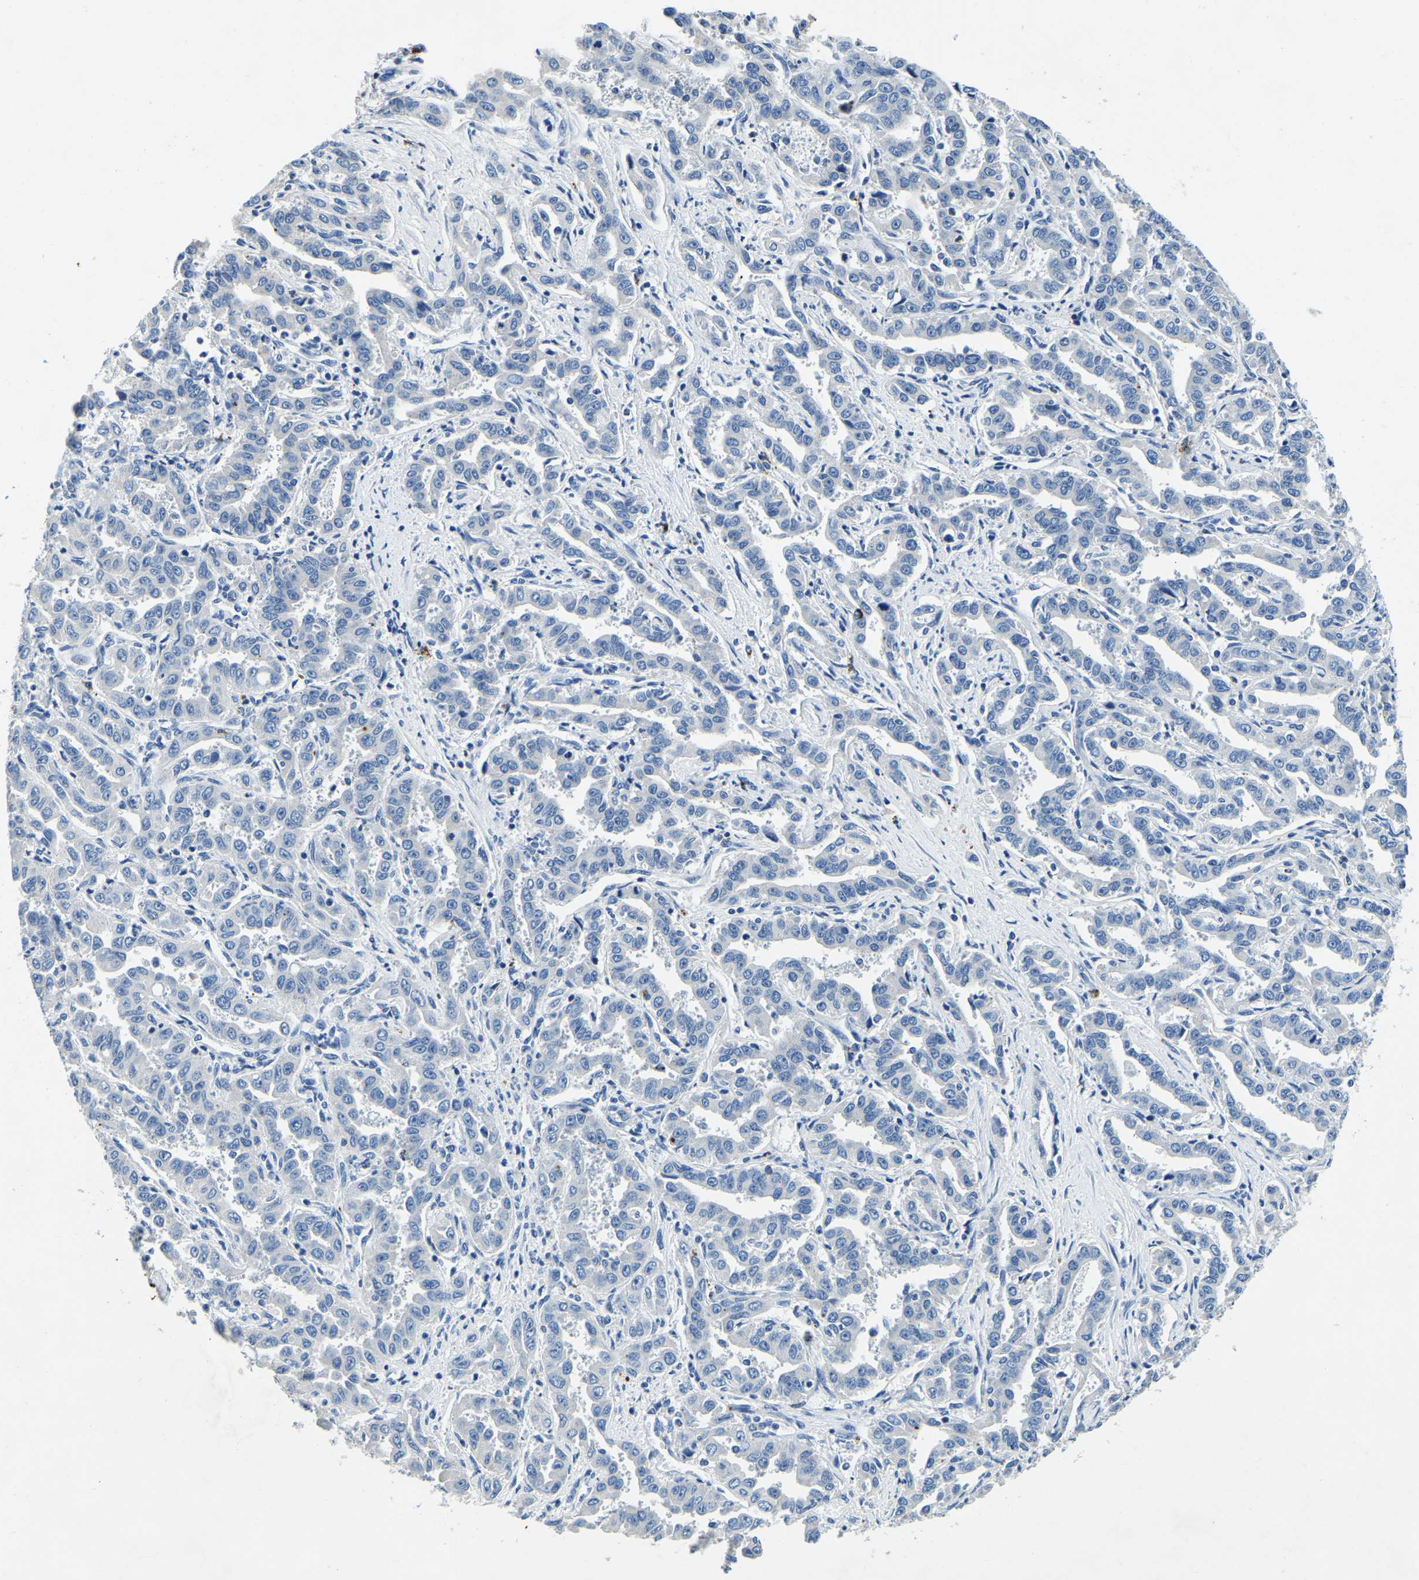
{"staining": {"intensity": "negative", "quantity": "none", "location": "none"}, "tissue": "liver cancer", "cell_type": "Tumor cells", "image_type": "cancer", "snomed": [{"axis": "morphology", "description": "Cholangiocarcinoma"}, {"axis": "topography", "description": "Liver"}], "caption": "This is a photomicrograph of IHC staining of cholangiocarcinoma (liver), which shows no positivity in tumor cells.", "gene": "UBN2", "patient": {"sex": "male", "age": 59}}